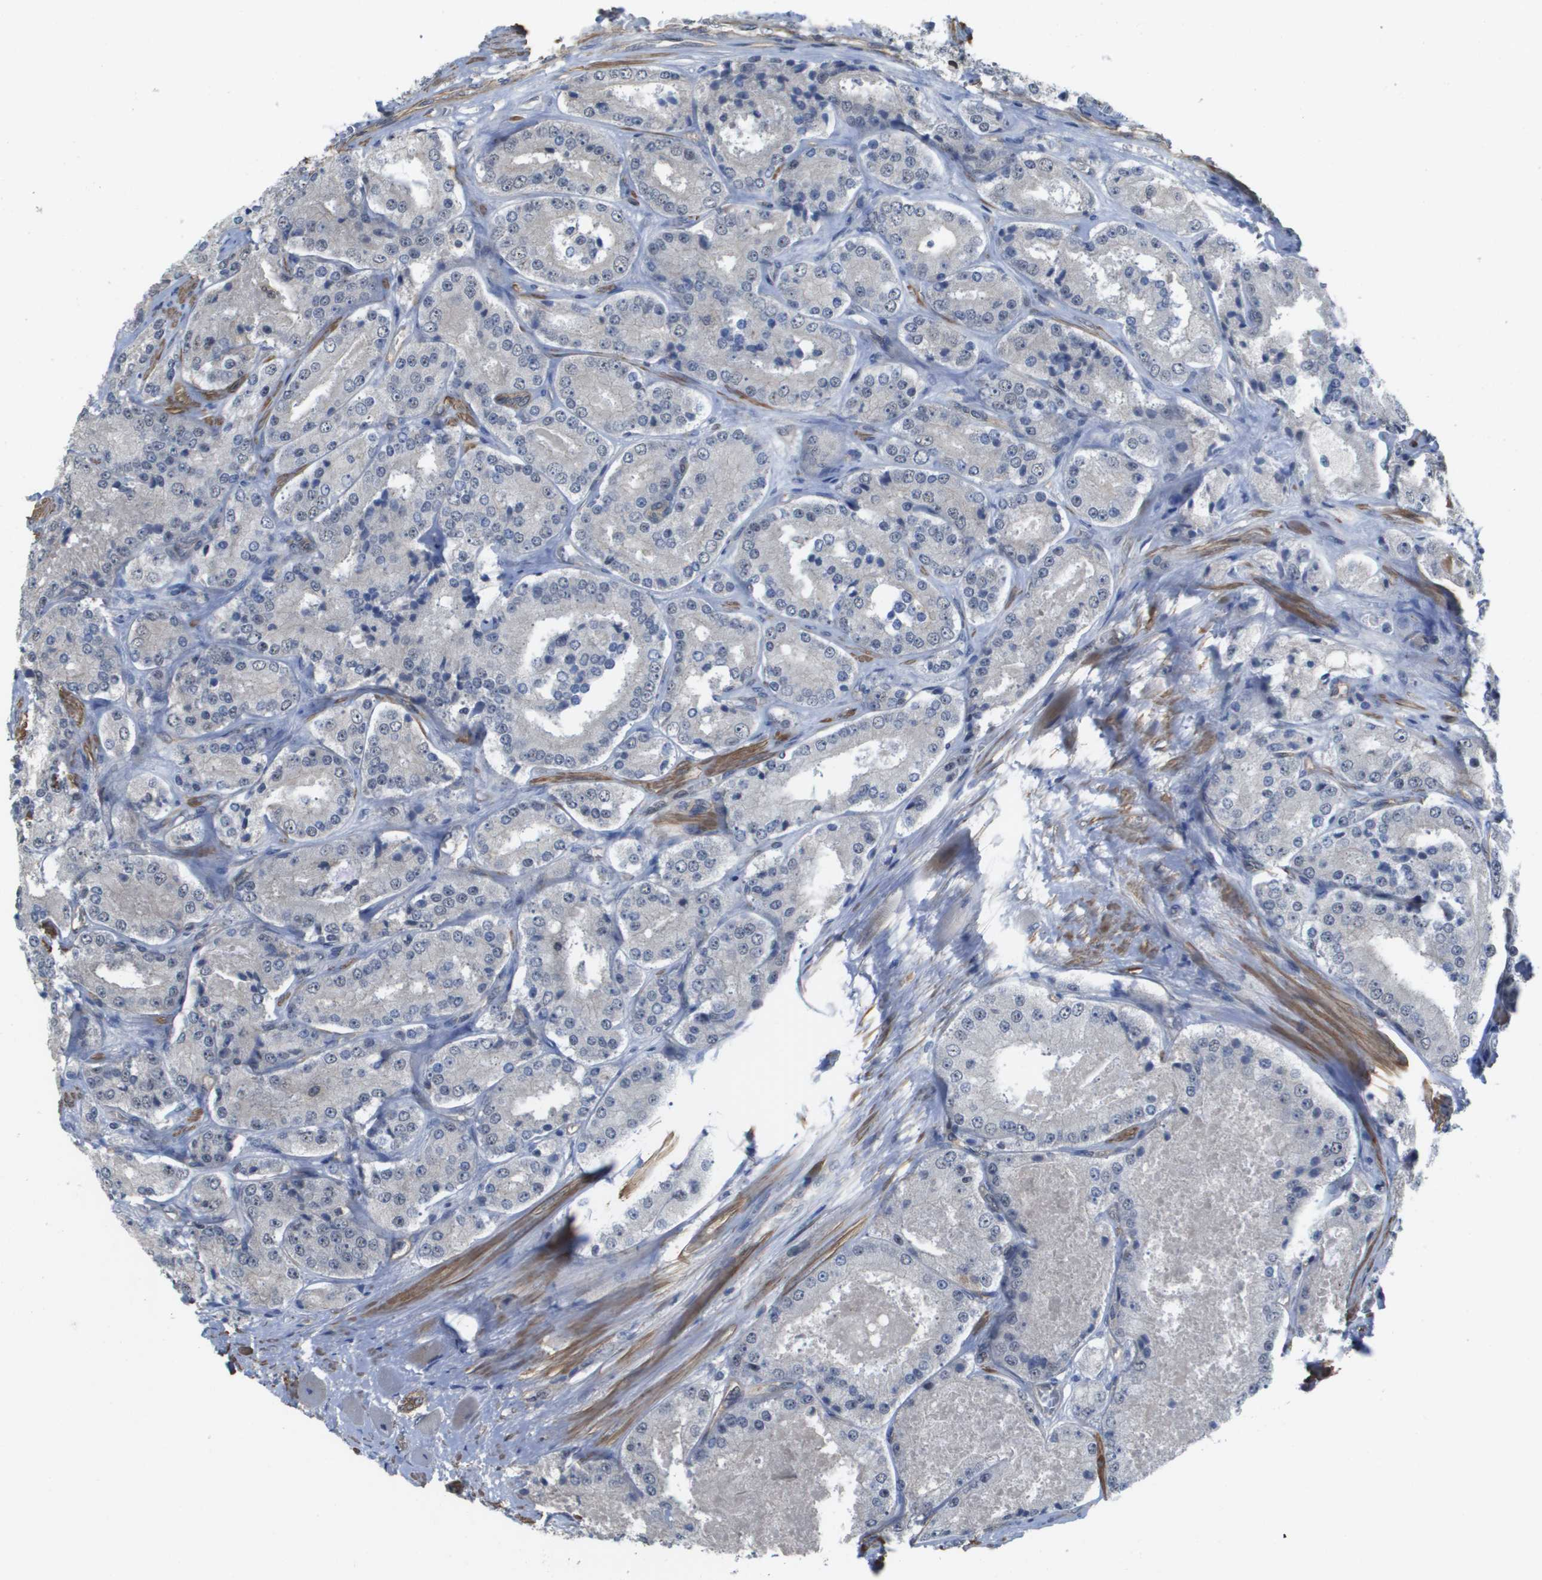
{"staining": {"intensity": "negative", "quantity": "none", "location": "none"}, "tissue": "prostate cancer", "cell_type": "Tumor cells", "image_type": "cancer", "snomed": [{"axis": "morphology", "description": "Adenocarcinoma, High grade"}, {"axis": "topography", "description": "Prostate"}], "caption": "The image shows no staining of tumor cells in prostate cancer (high-grade adenocarcinoma).", "gene": "RNF112", "patient": {"sex": "male", "age": 65}}